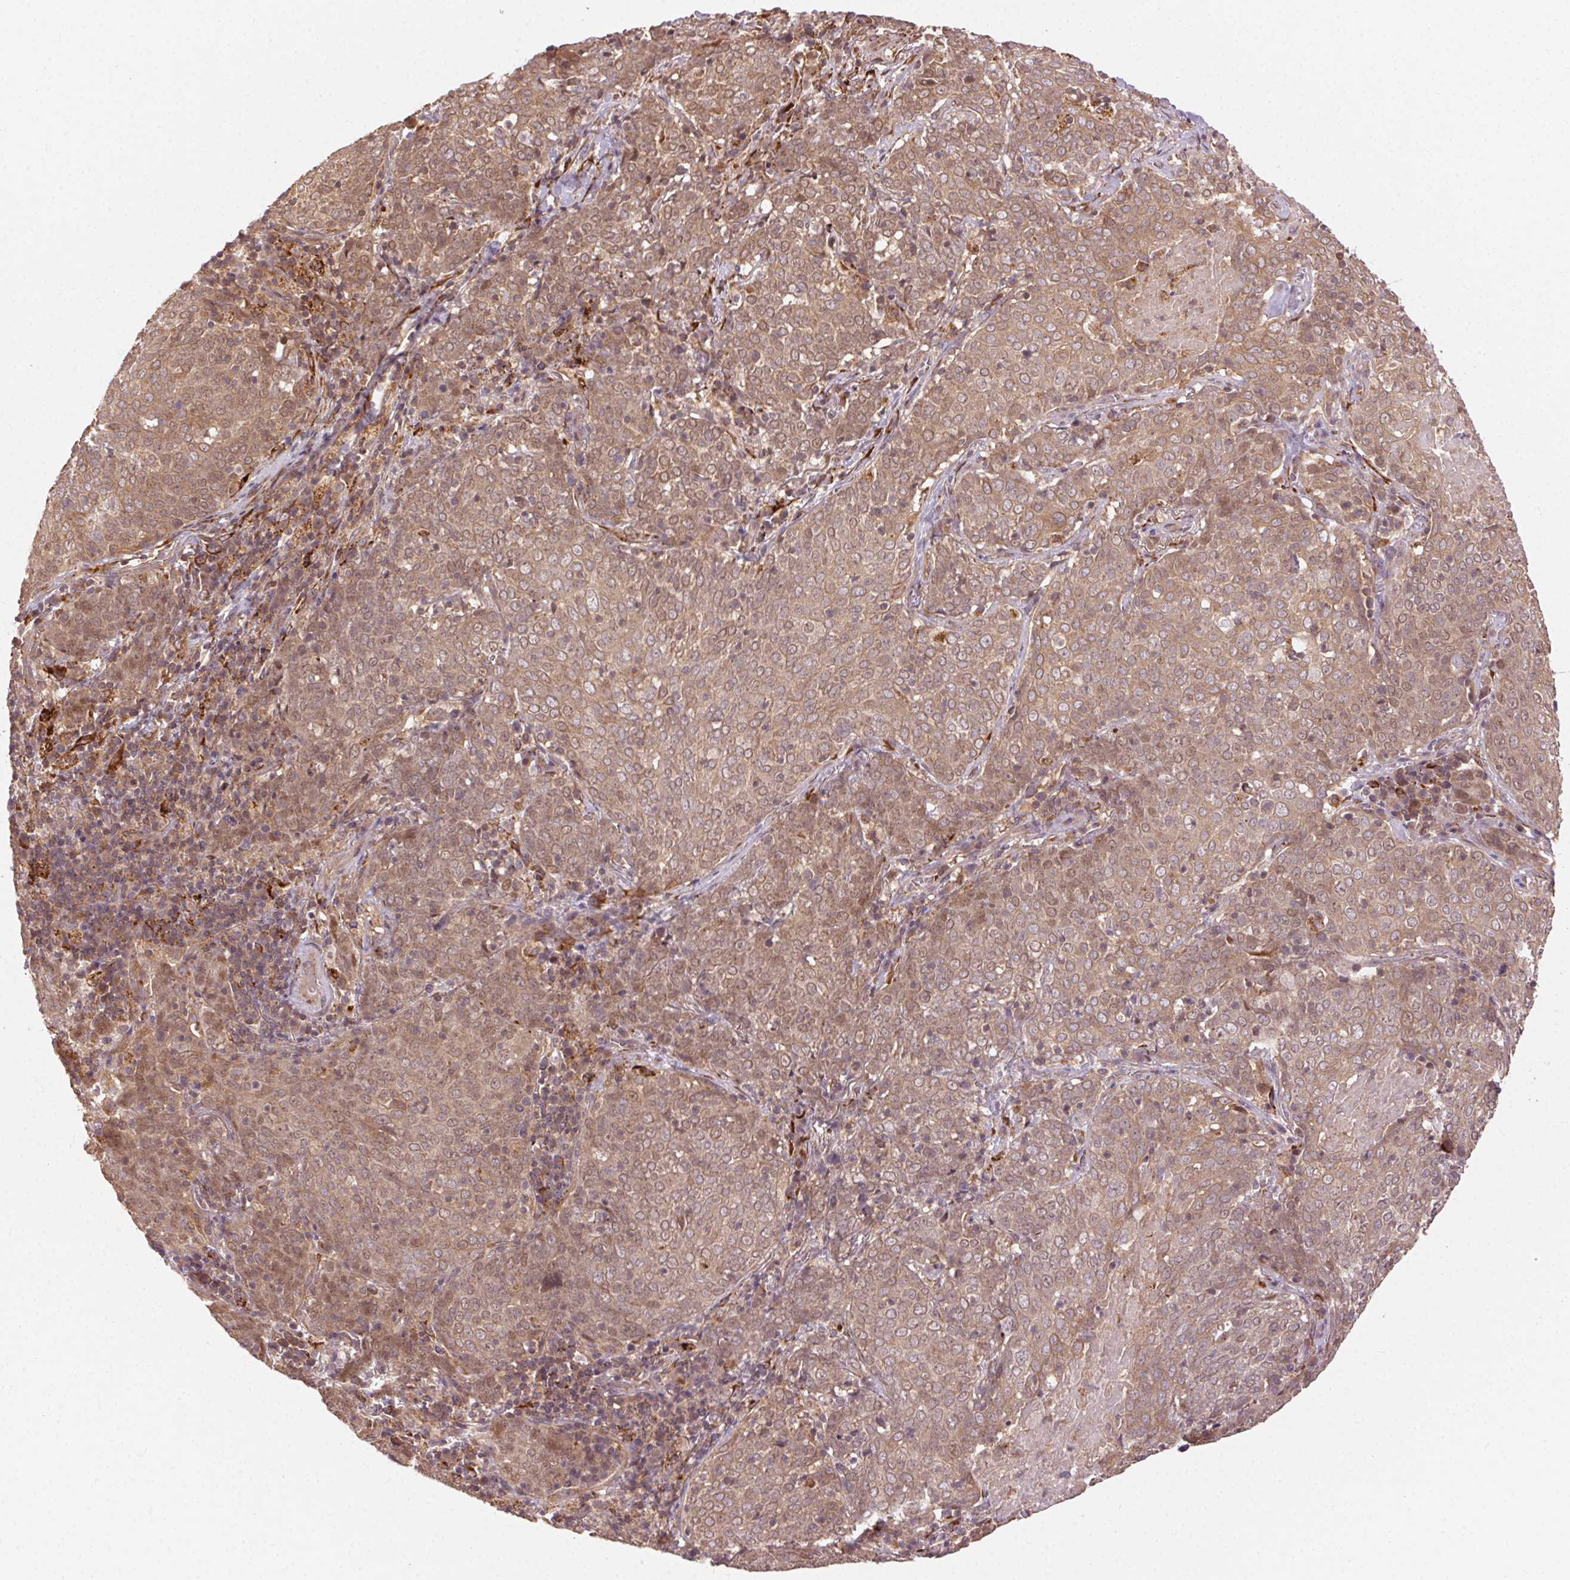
{"staining": {"intensity": "moderate", "quantity": ">75%", "location": "cytoplasmic/membranous"}, "tissue": "lung cancer", "cell_type": "Tumor cells", "image_type": "cancer", "snomed": [{"axis": "morphology", "description": "Squamous cell carcinoma, NOS"}, {"axis": "topography", "description": "Lung"}], "caption": "Immunohistochemistry (IHC) histopathology image of squamous cell carcinoma (lung) stained for a protein (brown), which demonstrates medium levels of moderate cytoplasmic/membranous expression in about >75% of tumor cells.", "gene": "KLHL15", "patient": {"sex": "male", "age": 82}}